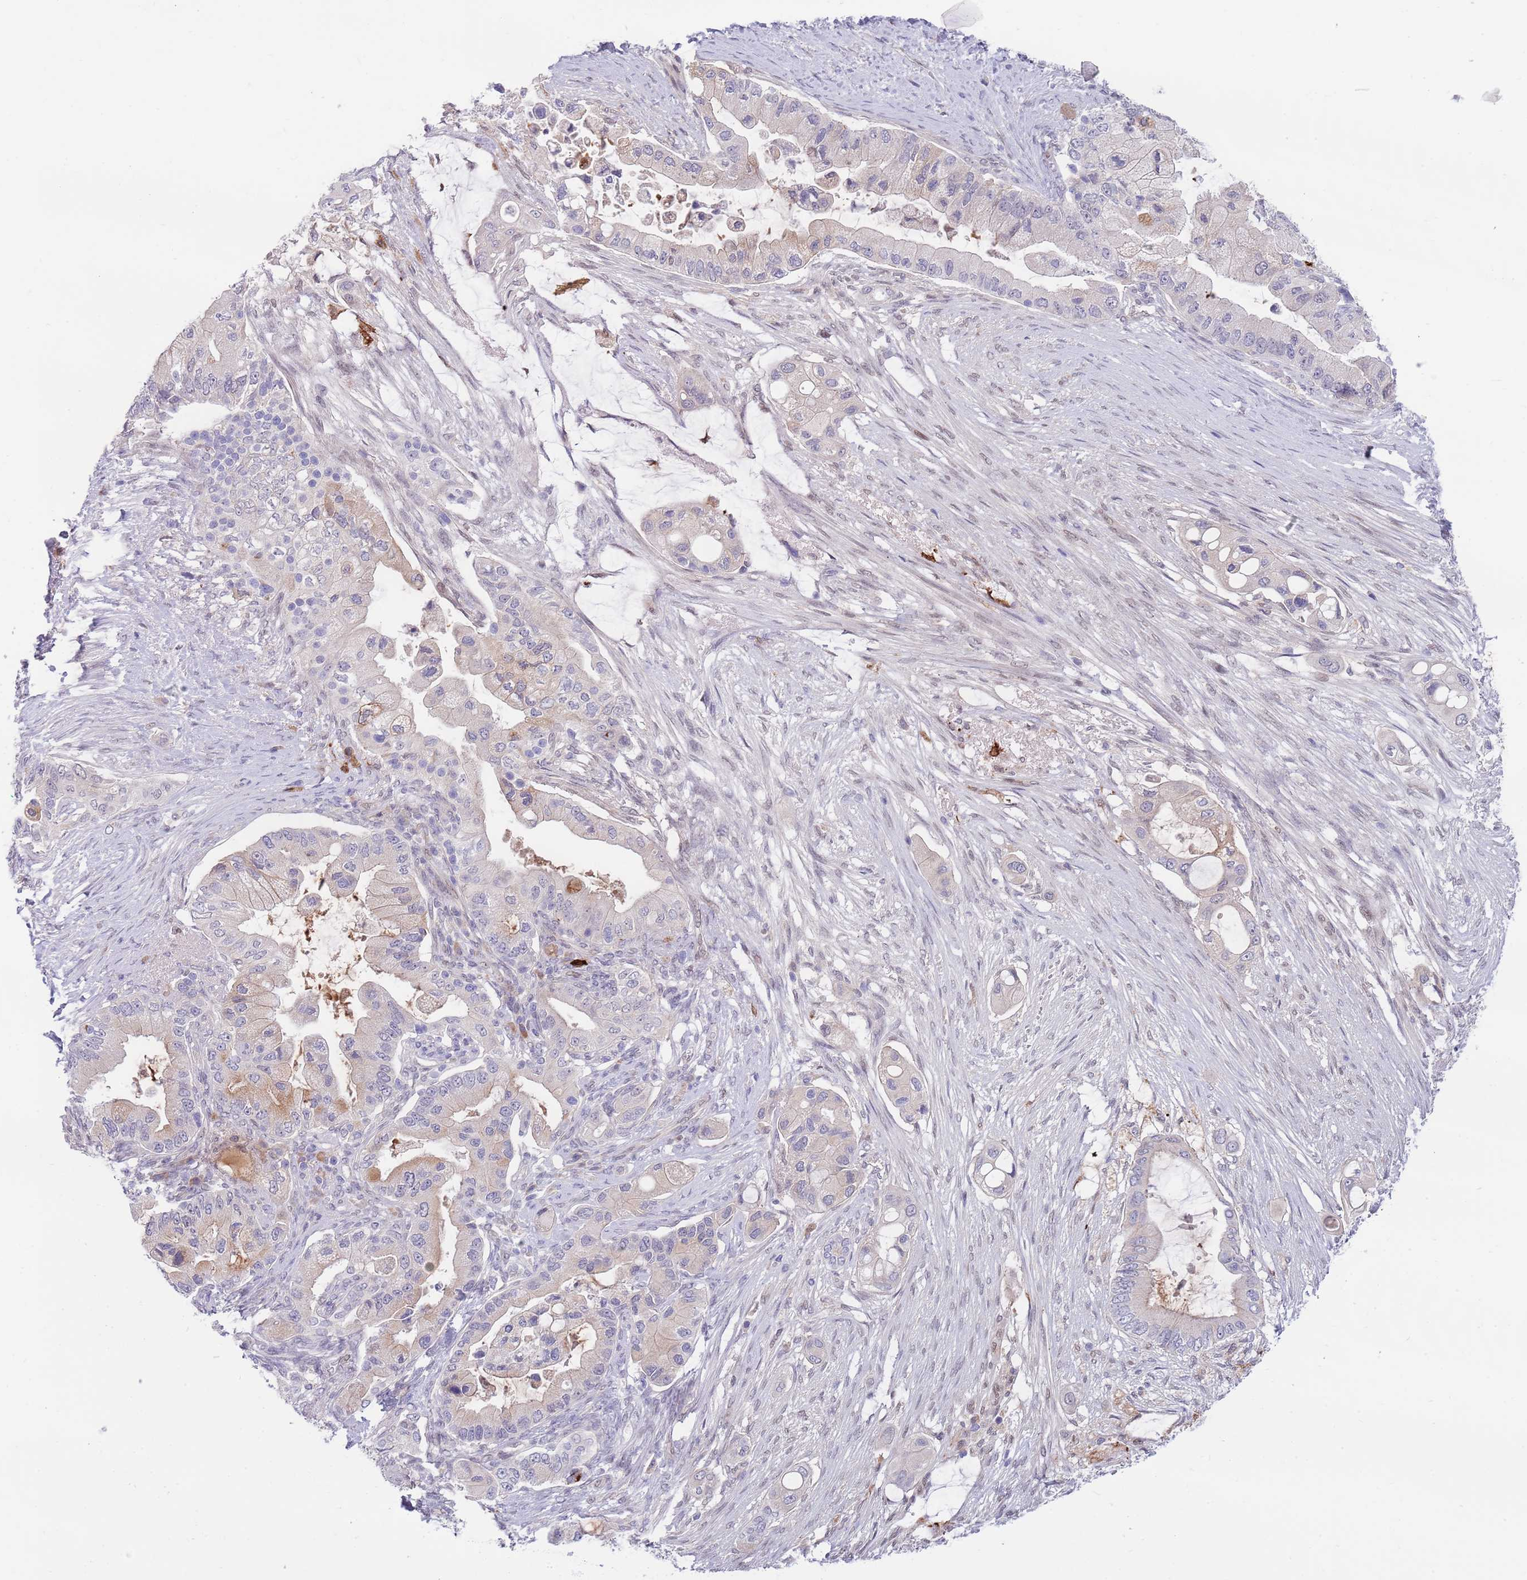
{"staining": {"intensity": "weak", "quantity": "<25%", "location": "cytoplasmic/membranous"}, "tissue": "pancreatic cancer", "cell_type": "Tumor cells", "image_type": "cancer", "snomed": [{"axis": "morphology", "description": "Adenocarcinoma, NOS"}, {"axis": "topography", "description": "Pancreas"}], "caption": "This is an immunohistochemistry (IHC) histopathology image of pancreatic cancer (adenocarcinoma). There is no staining in tumor cells.", "gene": "NLRP6", "patient": {"sex": "male", "age": 57}}